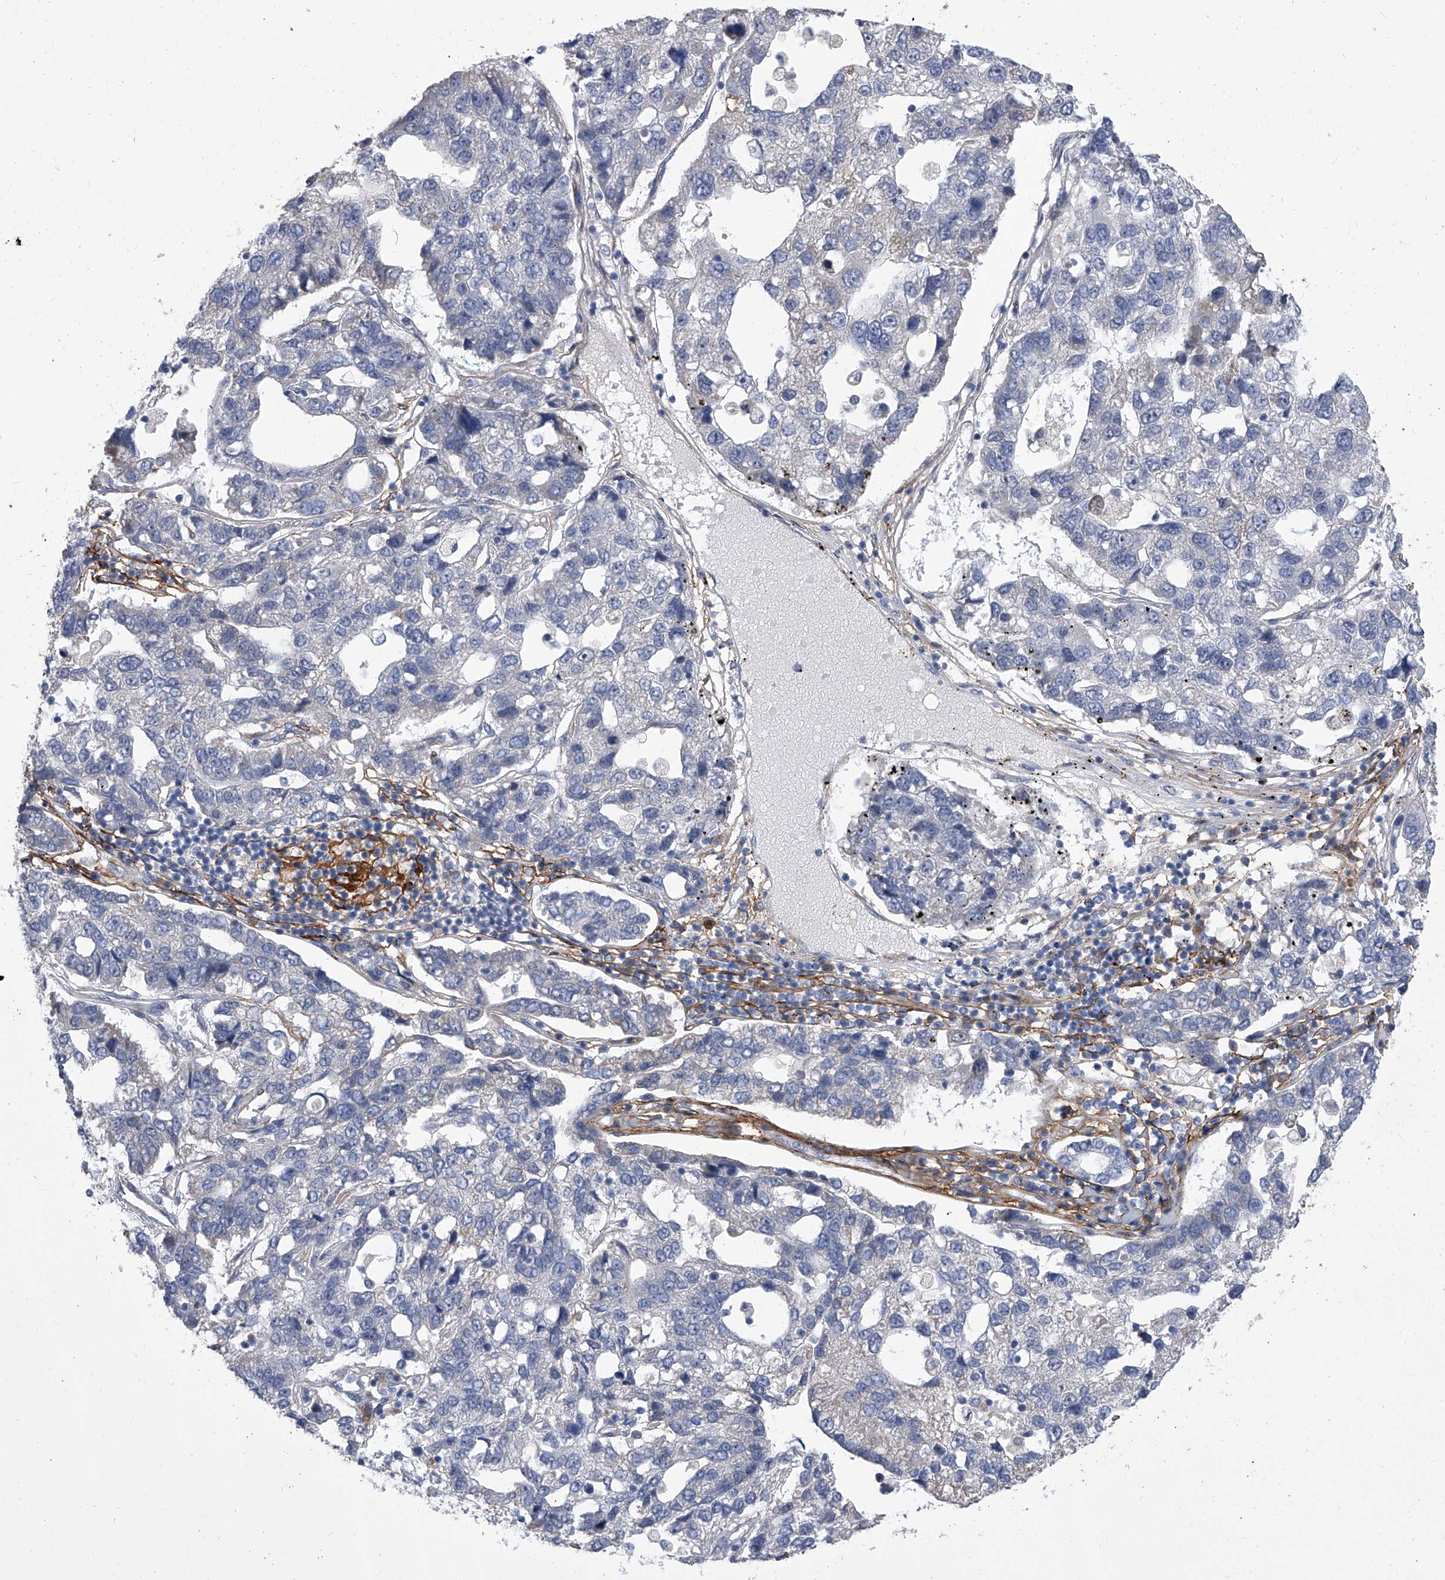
{"staining": {"intensity": "negative", "quantity": "none", "location": "none"}, "tissue": "pancreatic cancer", "cell_type": "Tumor cells", "image_type": "cancer", "snomed": [{"axis": "morphology", "description": "Adenocarcinoma, NOS"}, {"axis": "topography", "description": "Pancreas"}], "caption": "DAB immunohistochemical staining of pancreatic cancer exhibits no significant positivity in tumor cells.", "gene": "ALG14", "patient": {"sex": "female", "age": 61}}